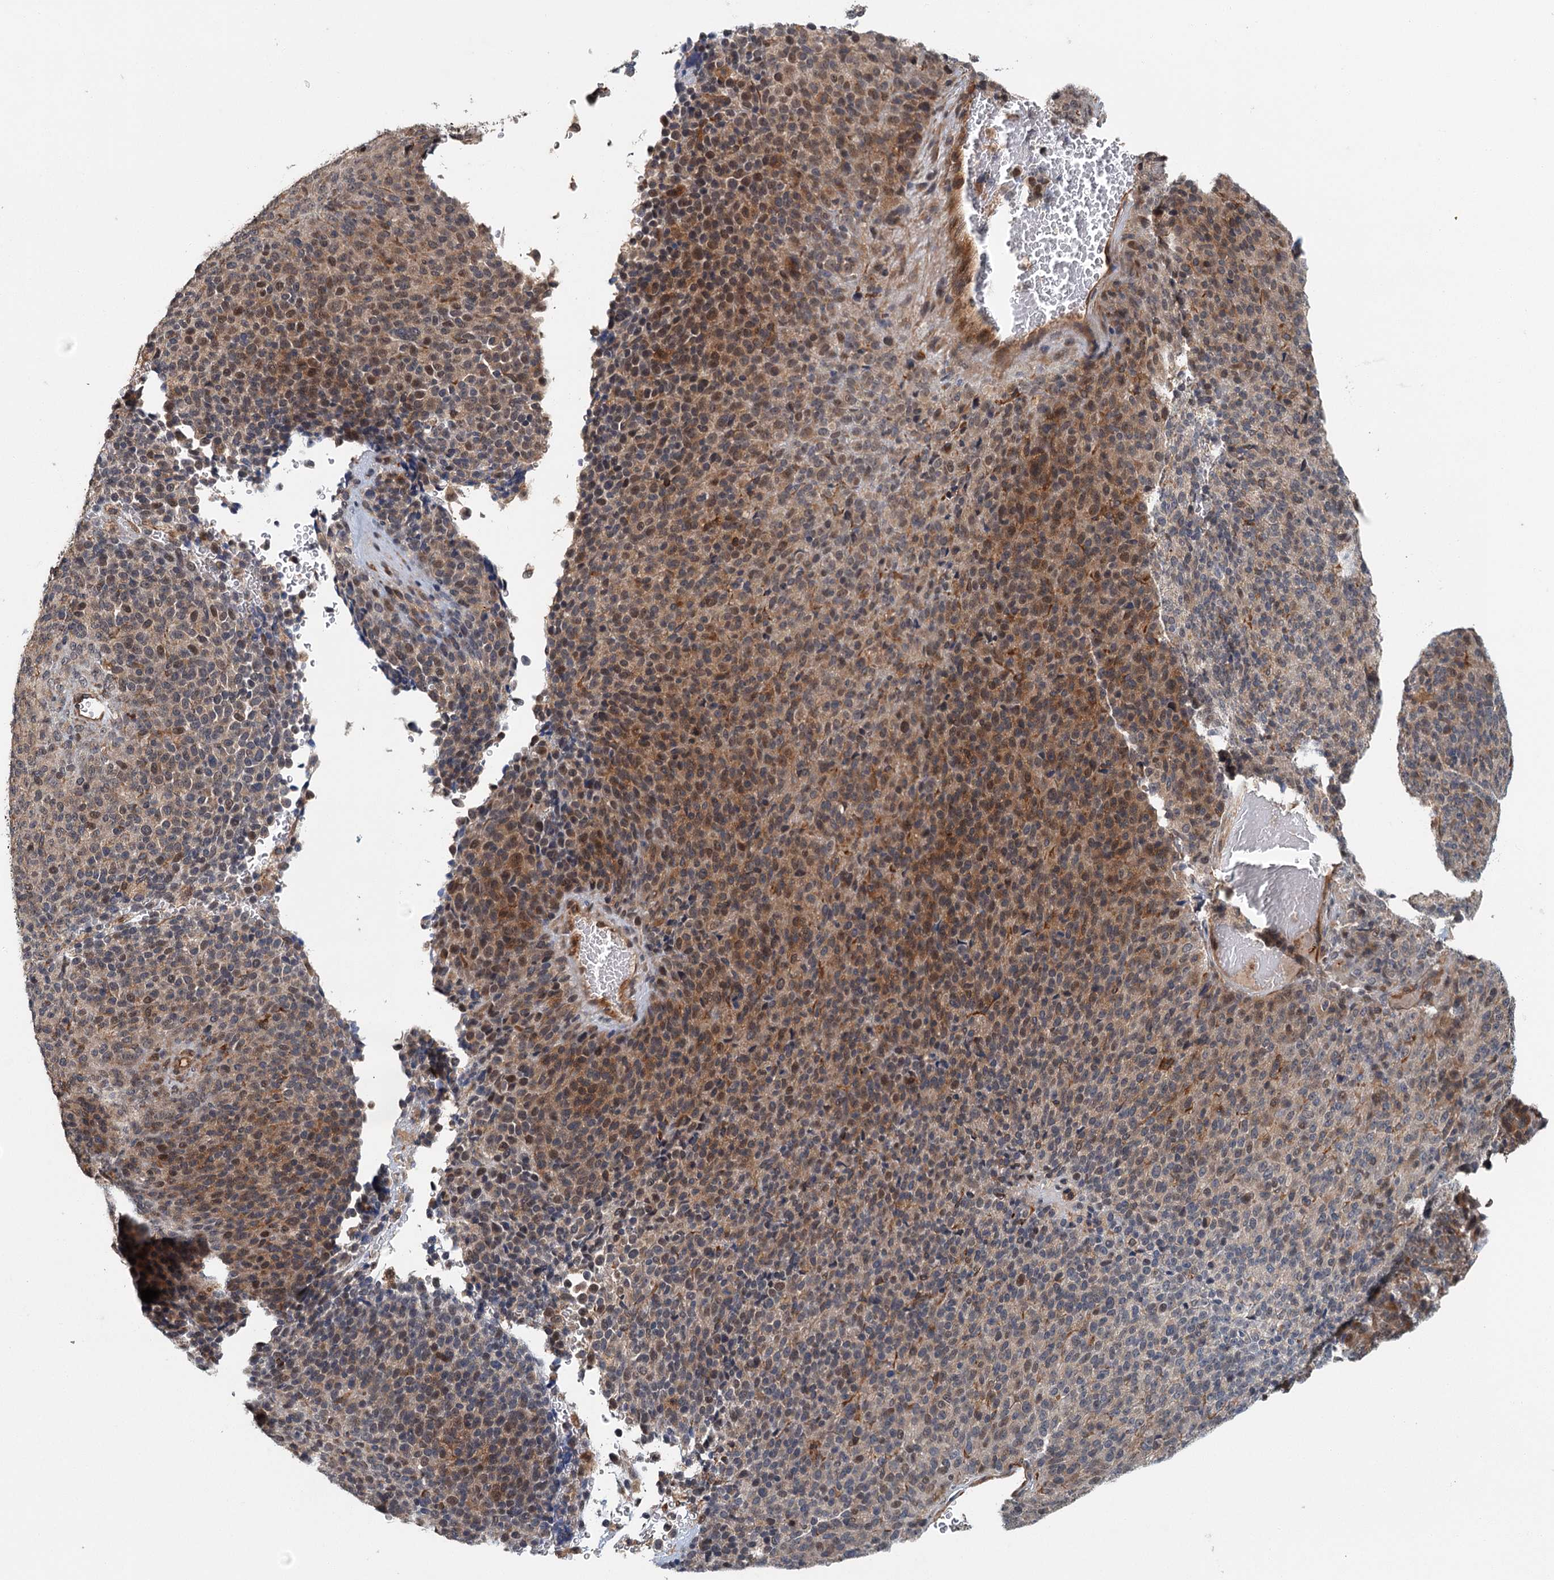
{"staining": {"intensity": "moderate", "quantity": "25%-75%", "location": "cytoplasmic/membranous"}, "tissue": "melanoma", "cell_type": "Tumor cells", "image_type": "cancer", "snomed": [{"axis": "morphology", "description": "Malignant melanoma, Metastatic site"}, {"axis": "topography", "description": "Brain"}], "caption": "An immunohistochemistry (IHC) histopathology image of tumor tissue is shown. Protein staining in brown highlights moderate cytoplasmic/membranous positivity in malignant melanoma (metastatic site) within tumor cells. The protein of interest is stained brown, and the nuclei are stained in blue (DAB IHC with brightfield microscopy, high magnification).", "gene": "ZNF527", "patient": {"sex": "female", "age": 56}}